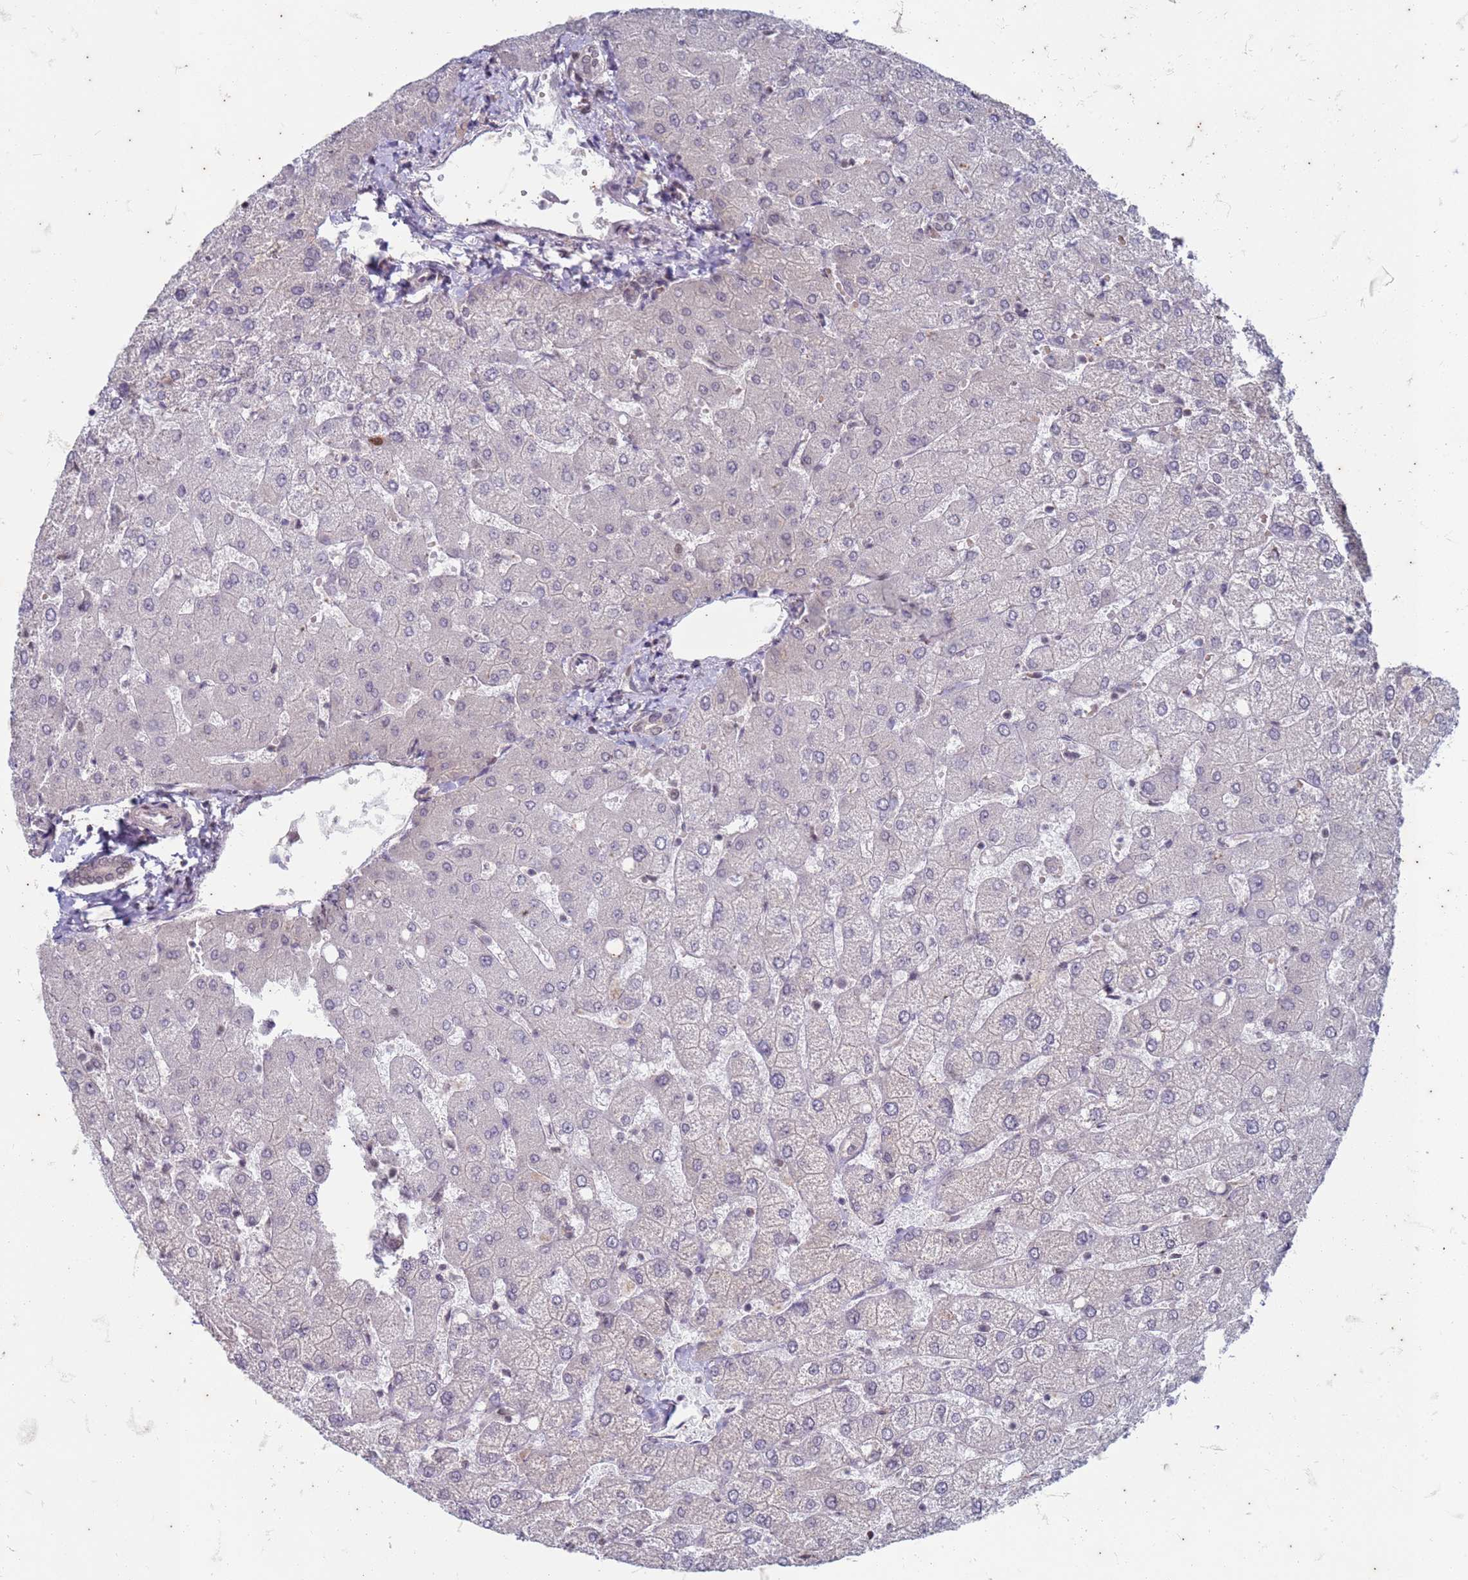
{"staining": {"intensity": "moderate", "quantity": "<25%", "location": "nuclear"}, "tissue": "liver", "cell_type": "Cholangiocytes", "image_type": "normal", "snomed": [{"axis": "morphology", "description": "Normal tissue, NOS"}, {"axis": "topography", "description": "Liver"}], "caption": "Unremarkable liver was stained to show a protein in brown. There is low levels of moderate nuclear expression in approximately <25% of cholangiocytes. (Brightfield microscopy of DAB IHC at high magnification).", "gene": "TRMT6", "patient": {"sex": "female", "age": 54}}